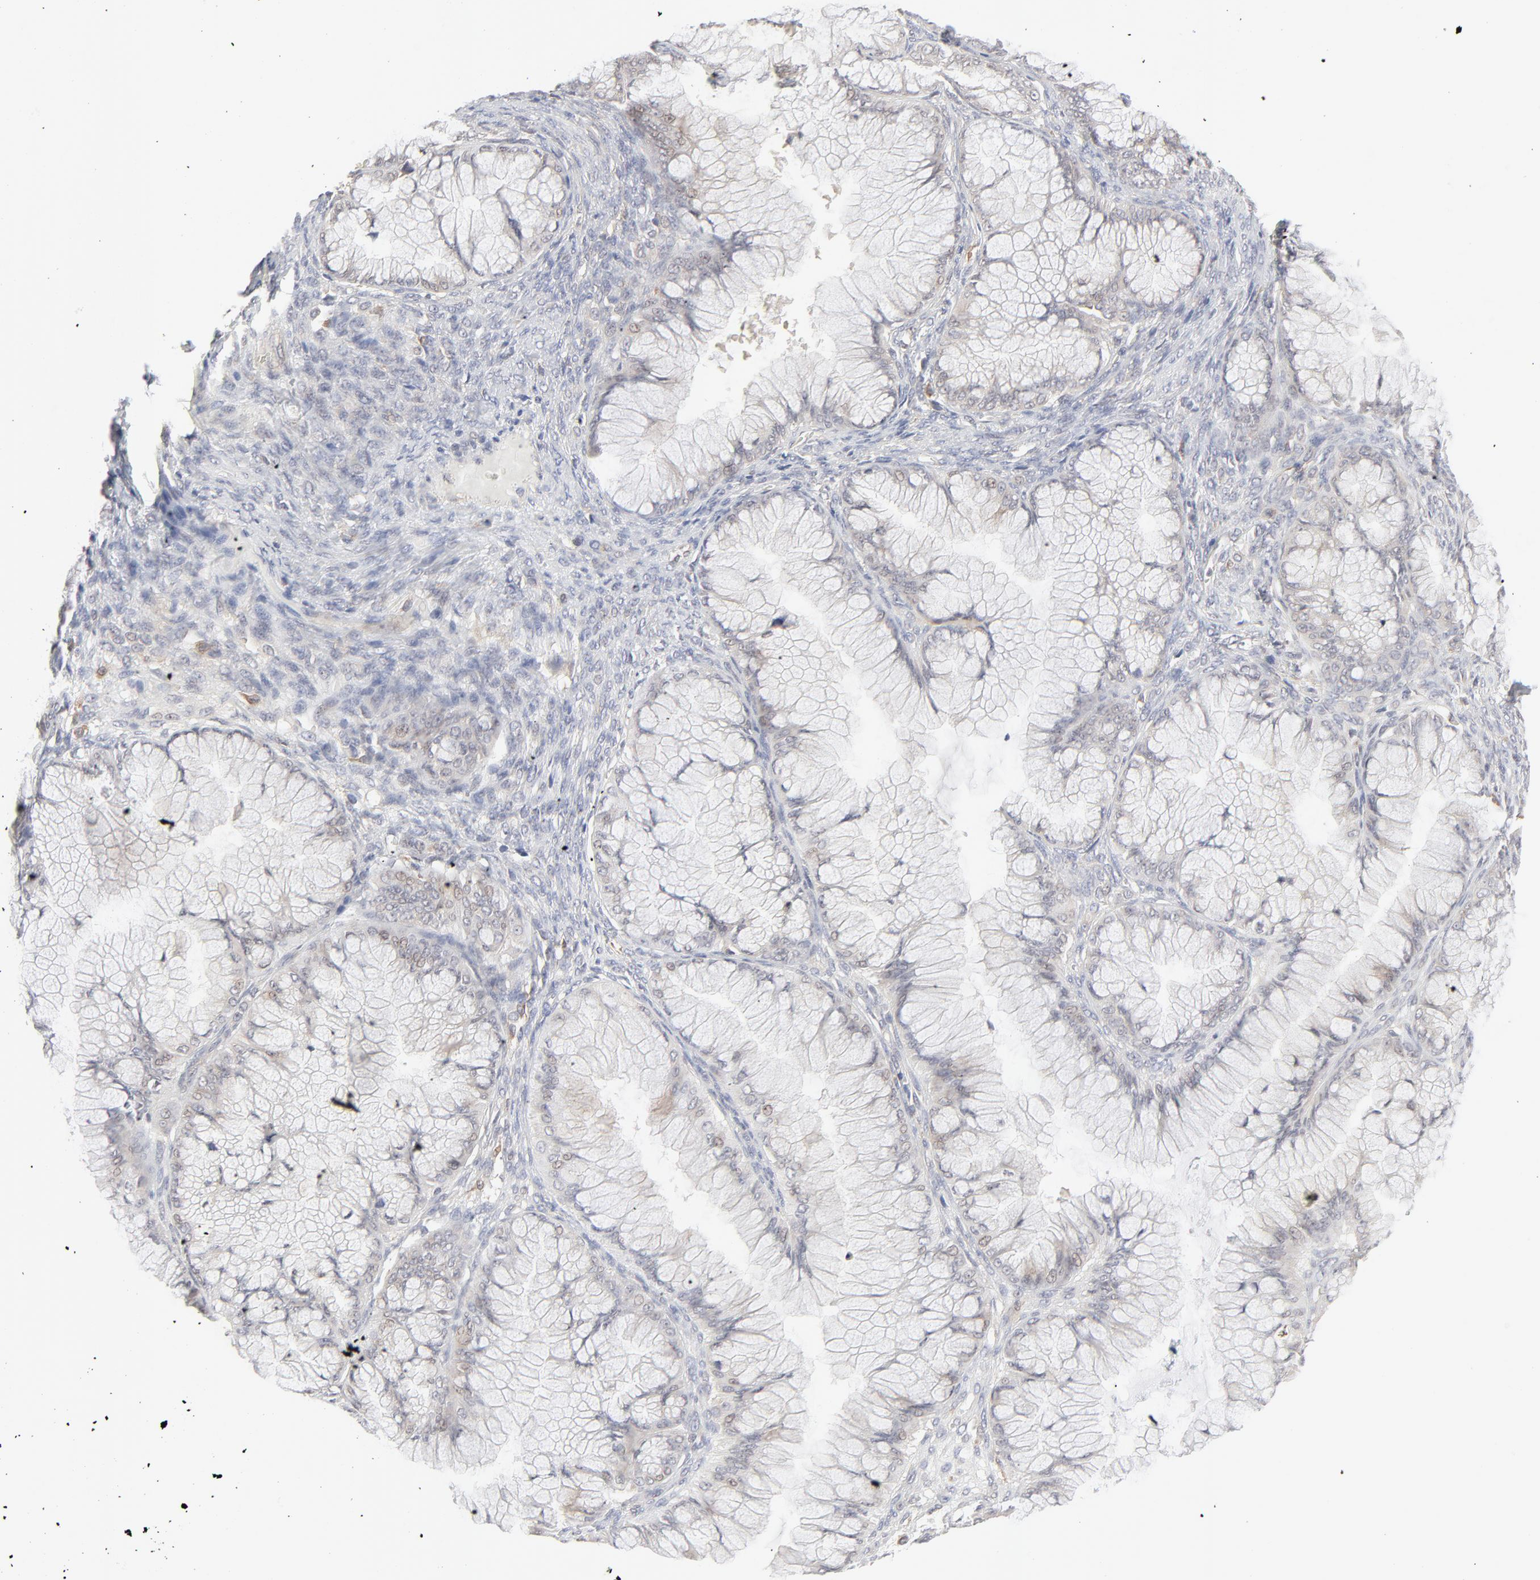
{"staining": {"intensity": "weak", "quantity": "<25%", "location": "cytoplasmic/membranous"}, "tissue": "ovarian cancer", "cell_type": "Tumor cells", "image_type": "cancer", "snomed": [{"axis": "morphology", "description": "Cystadenocarcinoma, mucinous, NOS"}, {"axis": "topography", "description": "Ovary"}], "caption": "Immunohistochemistry (IHC) of human ovarian cancer demonstrates no positivity in tumor cells. (DAB (3,3'-diaminobenzidine) immunohistochemistry, high magnification).", "gene": "RAB5C", "patient": {"sex": "female", "age": 63}}